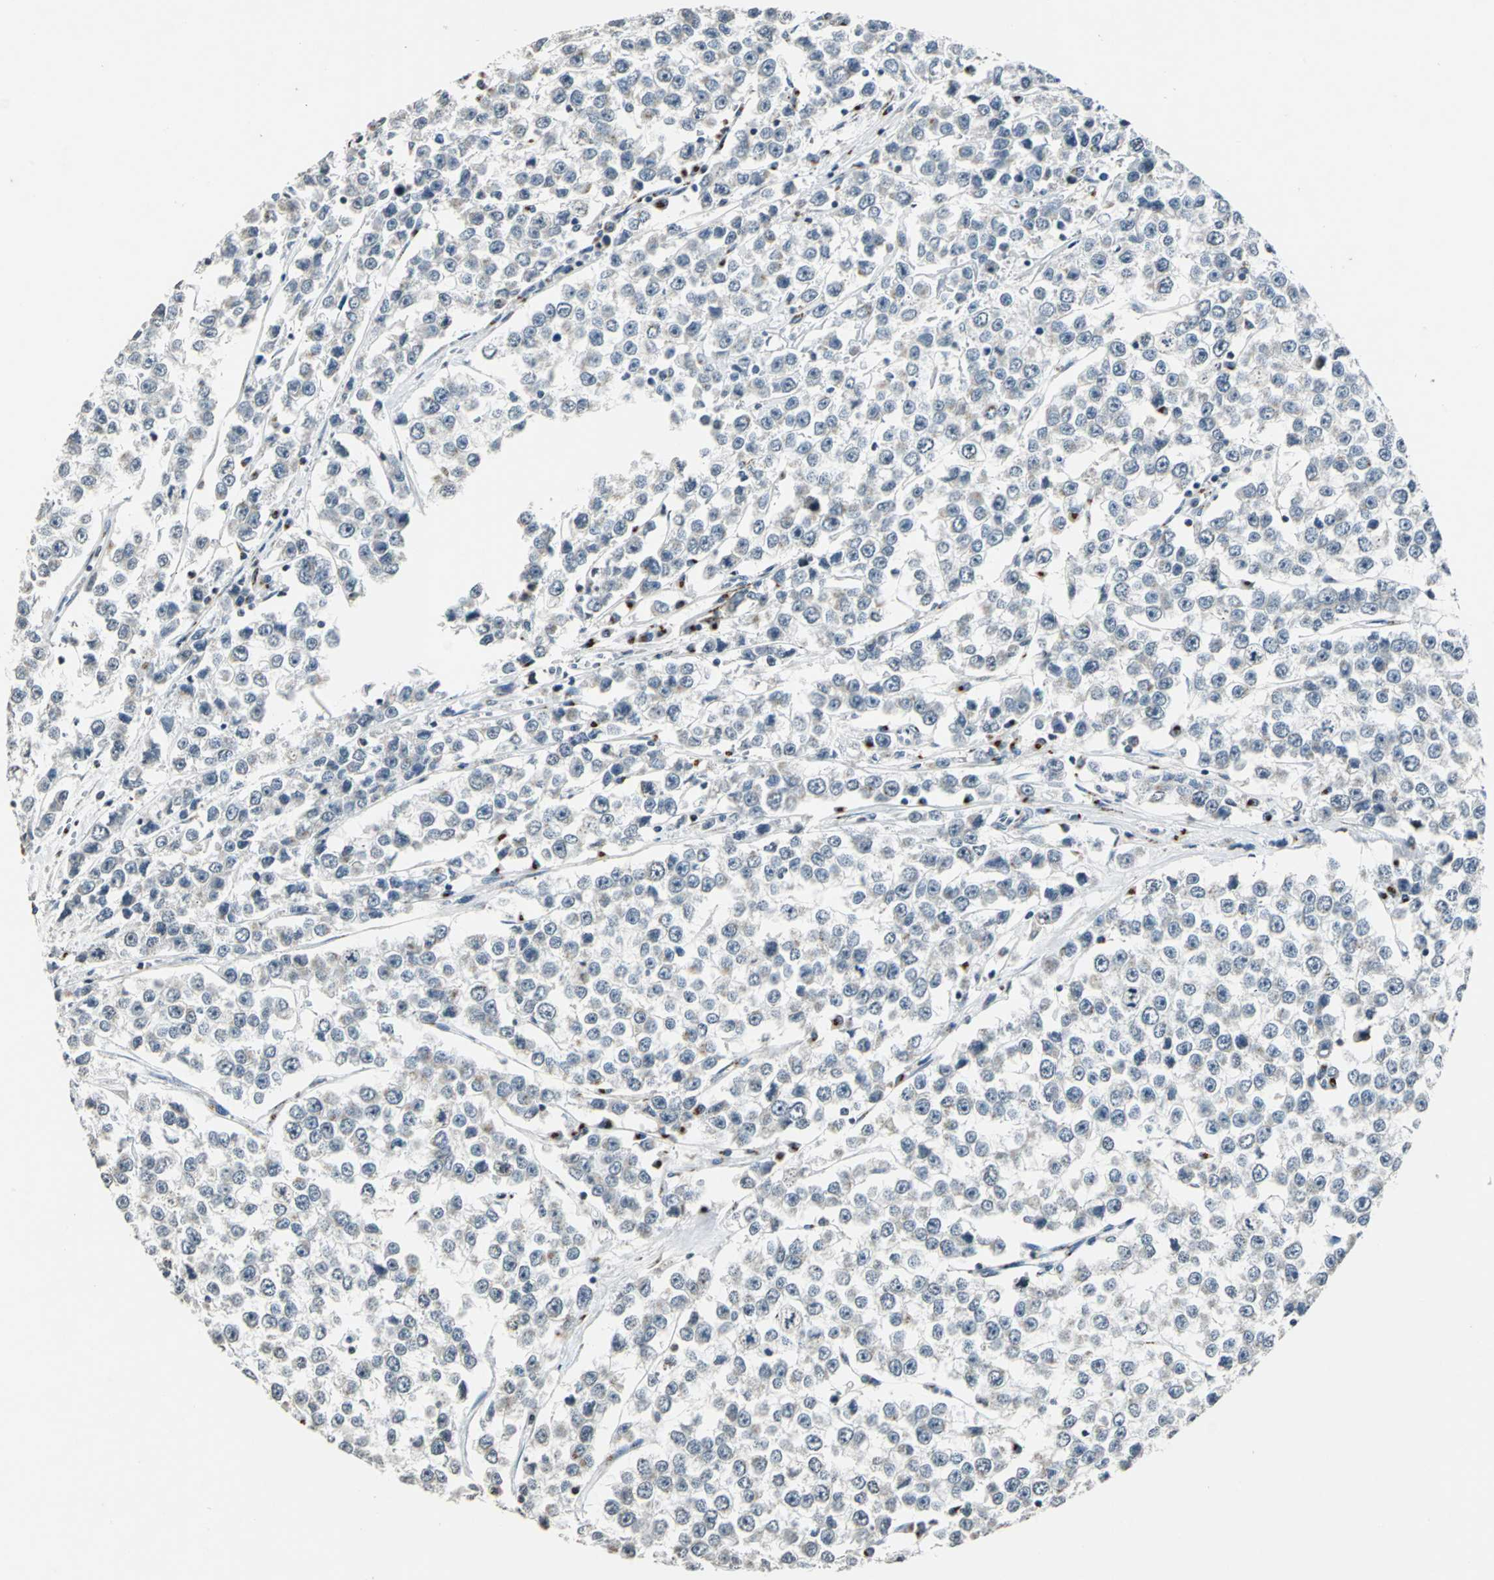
{"staining": {"intensity": "weak", "quantity": "<25%", "location": "cytoplasmic/membranous"}, "tissue": "testis cancer", "cell_type": "Tumor cells", "image_type": "cancer", "snomed": [{"axis": "morphology", "description": "Seminoma, NOS"}, {"axis": "morphology", "description": "Carcinoma, Embryonal, NOS"}, {"axis": "topography", "description": "Testis"}], "caption": "The immunohistochemistry (IHC) histopathology image has no significant staining in tumor cells of testis cancer tissue.", "gene": "TMEM115", "patient": {"sex": "male", "age": 52}}